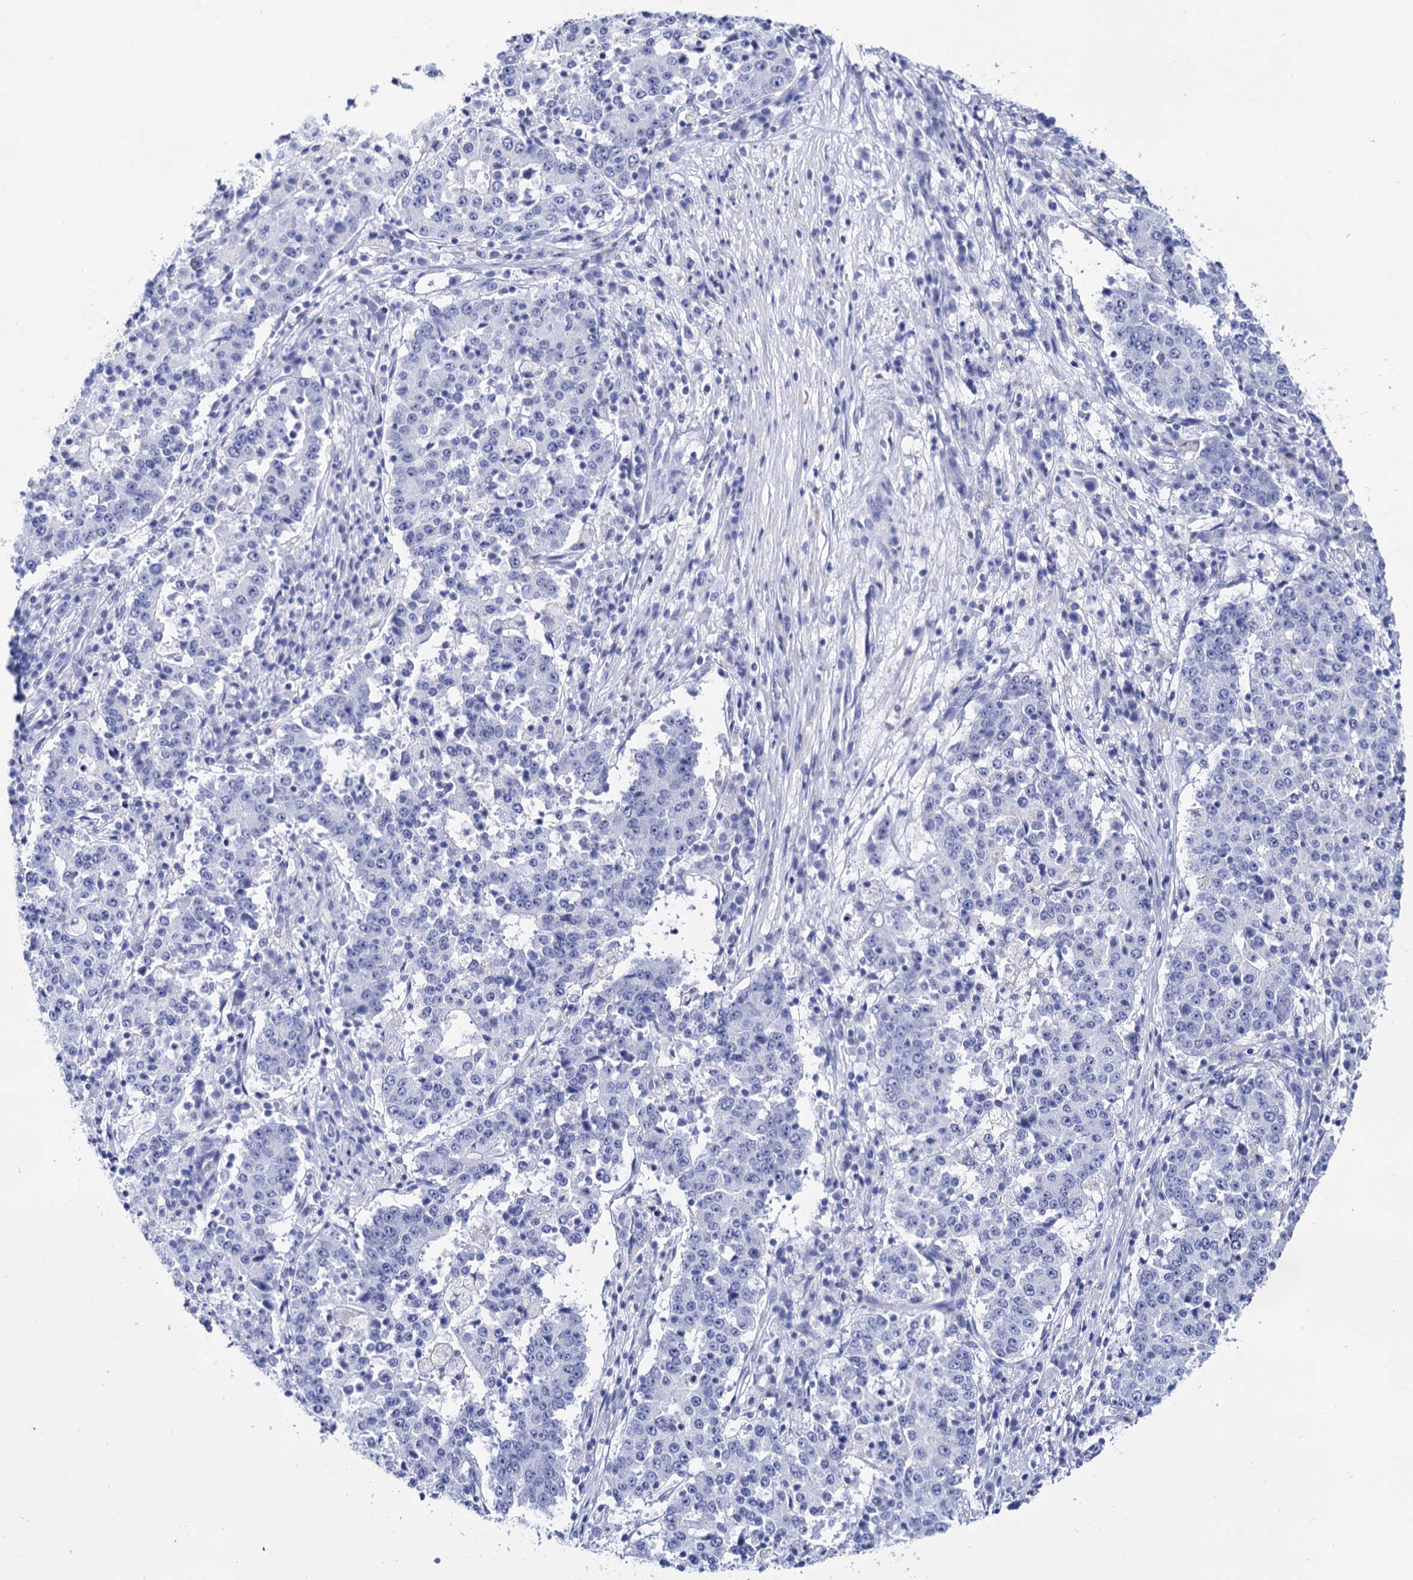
{"staining": {"intensity": "negative", "quantity": "none", "location": "none"}, "tissue": "stomach cancer", "cell_type": "Tumor cells", "image_type": "cancer", "snomed": [{"axis": "morphology", "description": "Adenocarcinoma, NOS"}, {"axis": "topography", "description": "Stomach"}], "caption": "Adenocarcinoma (stomach) stained for a protein using immunohistochemistry (IHC) exhibits no expression tumor cells.", "gene": "MICAL2", "patient": {"sex": "male", "age": 59}}